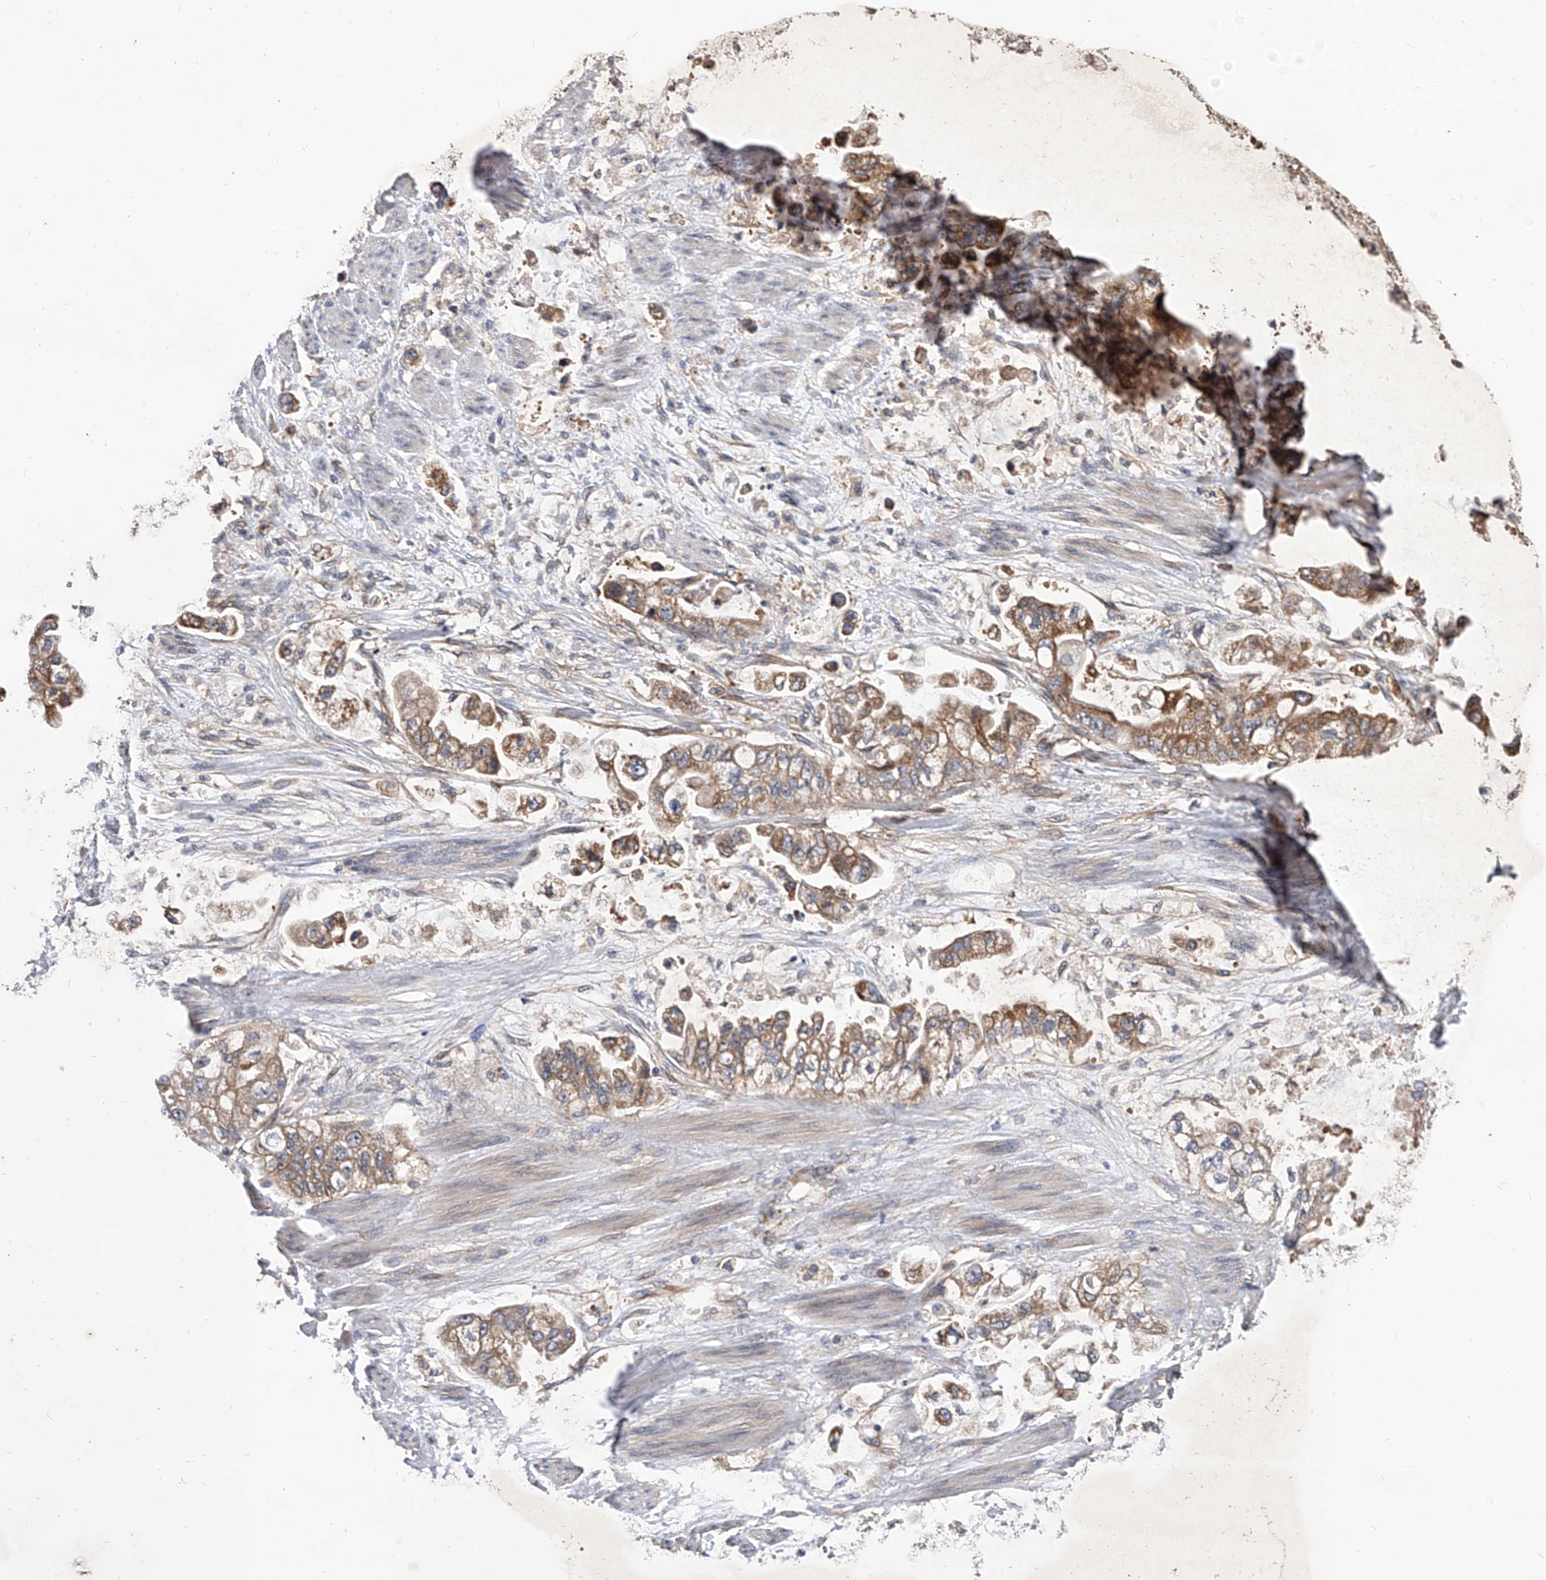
{"staining": {"intensity": "moderate", "quantity": ">75%", "location": "cytoplasmic/membranous"}, "tissue": "stomach cancer", "cell_type": "Tumor cells", "image_type": "cancer", "snomed": [{"axis": "morphology", "description": "Adenocarcinoma, NOS"}, {"axis": "topography", "description": "Stomach"}], "caption": "Protein expression analysis of stomach cancer displays moderate cytoplasmic/membranous positivity in about >75% of tumor cells. (Stains: DAB (3,3'-diaminobenzidine) in brown, nuclei in blue, Microscopy: brightfield microscopy at high magnification).", "gene": "CFAP410", "patient": {"sex": "male", "age": 62}}